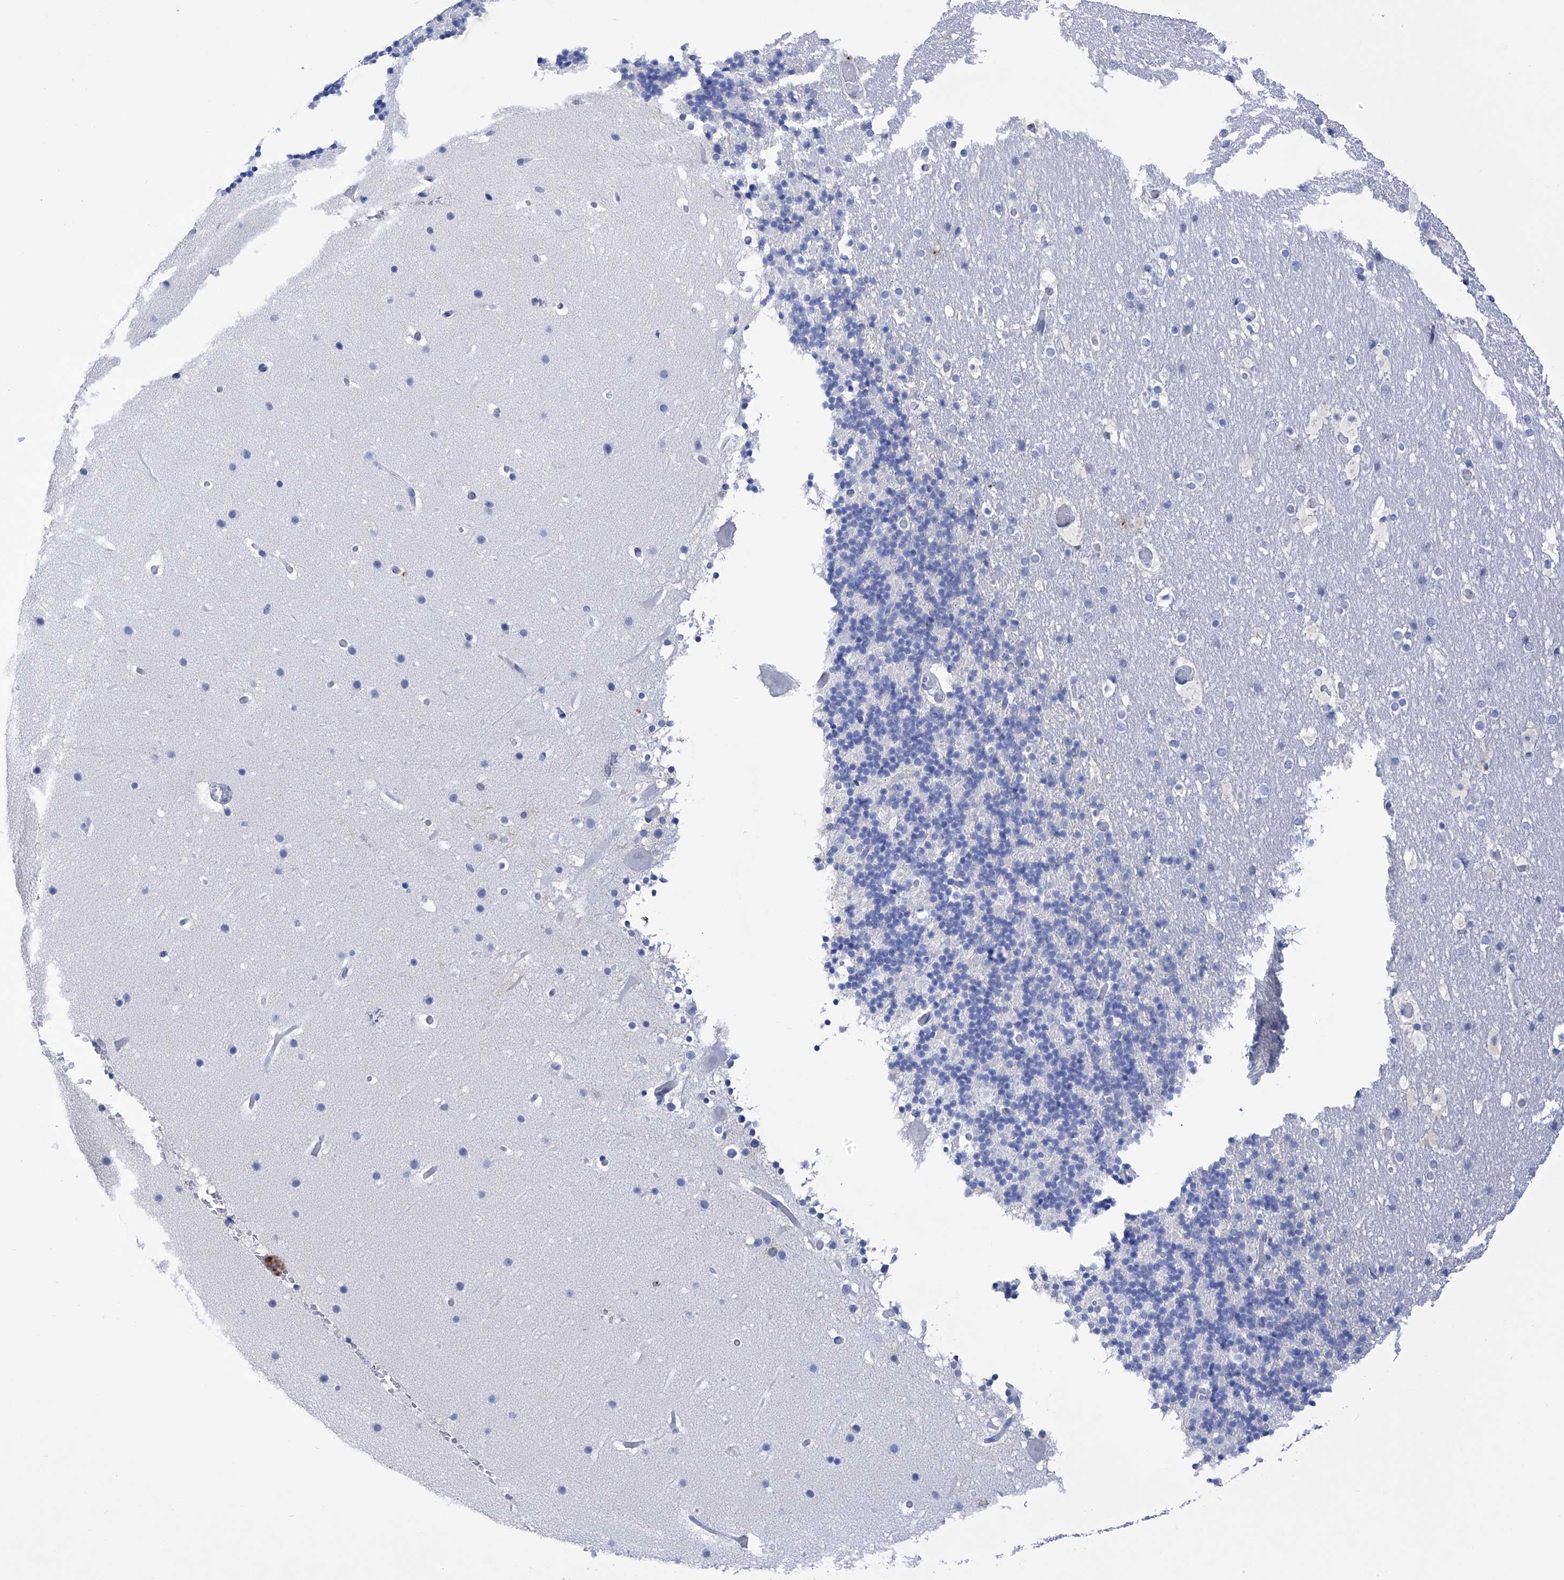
{"staining": {"intensity": "negative", "quantity": "none", "location": "none"}, "tissue": "cerebellum", "cell_type": "Cells in granular layer", "image_type": "normal", "snomed": [{"axis": "morphology", "description": "Normal tissue, NOS"}, {"axis": "topography", "description": "Cerebellum"}], "caption": "A micrograph of cerebellum stained for a protein exhibits no brown staining in cells in granular layer. Nuclei are stained in blue.", "gene": "FLG", "patient": {"sex": "male", "age": 57}}